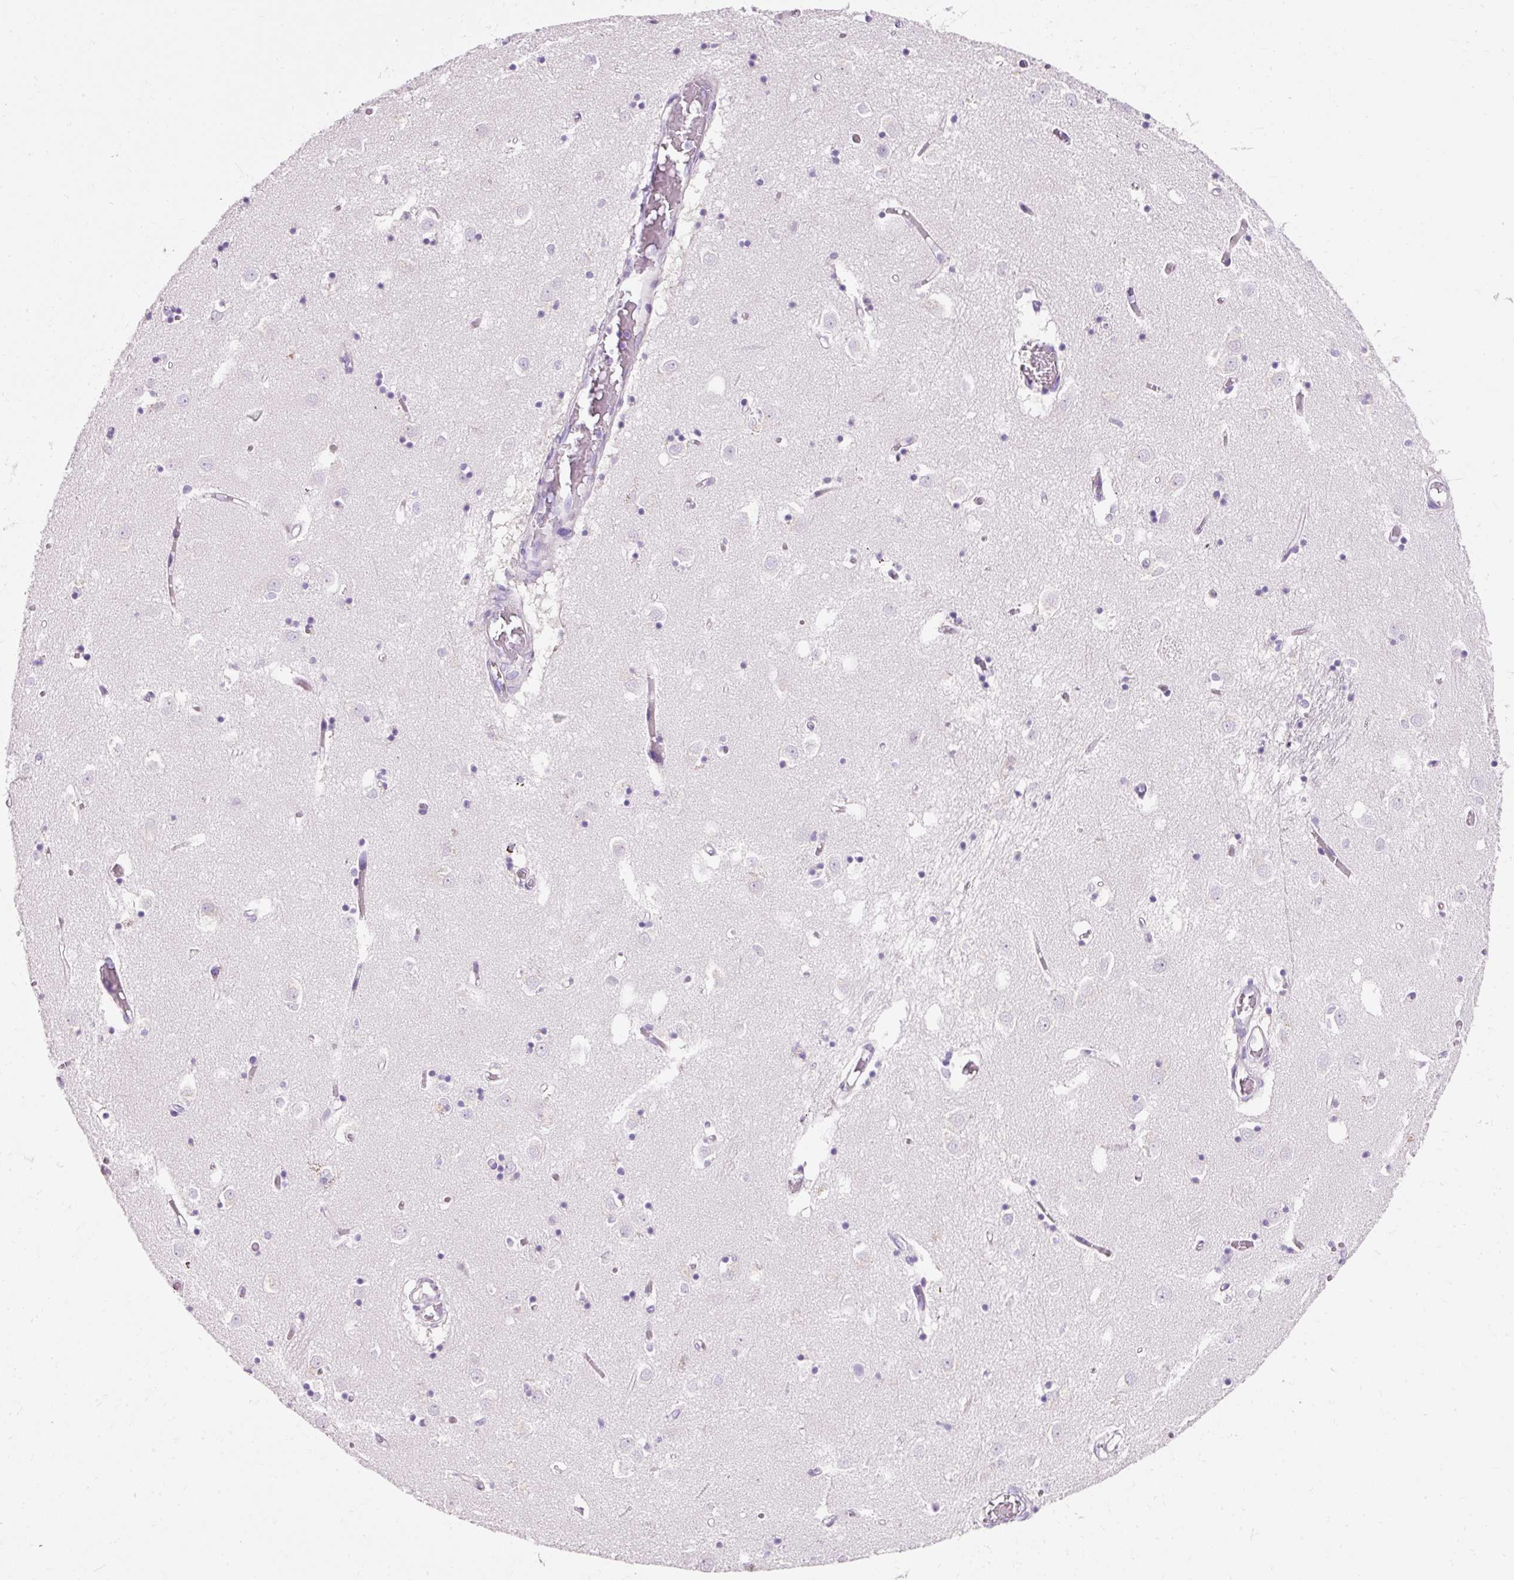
{"staining": {"intensity": "negative", "quantity": "none", "location": "none"}, "tissue": "caudate", "cell_type": "Glial cells", "image_type": "normal", "snomed": [{"axis": "morphology", "description": "Normal tissue, NOS"}, {"axis": "topography", "description": "Lateral ventricle wall"}], "caption": "Caudate stained for a protein using immunohistochemistry (IHC) shows no expression glial cells.", "gene": "TMEM213", "patient": {"sex": "male", "age": 70}}